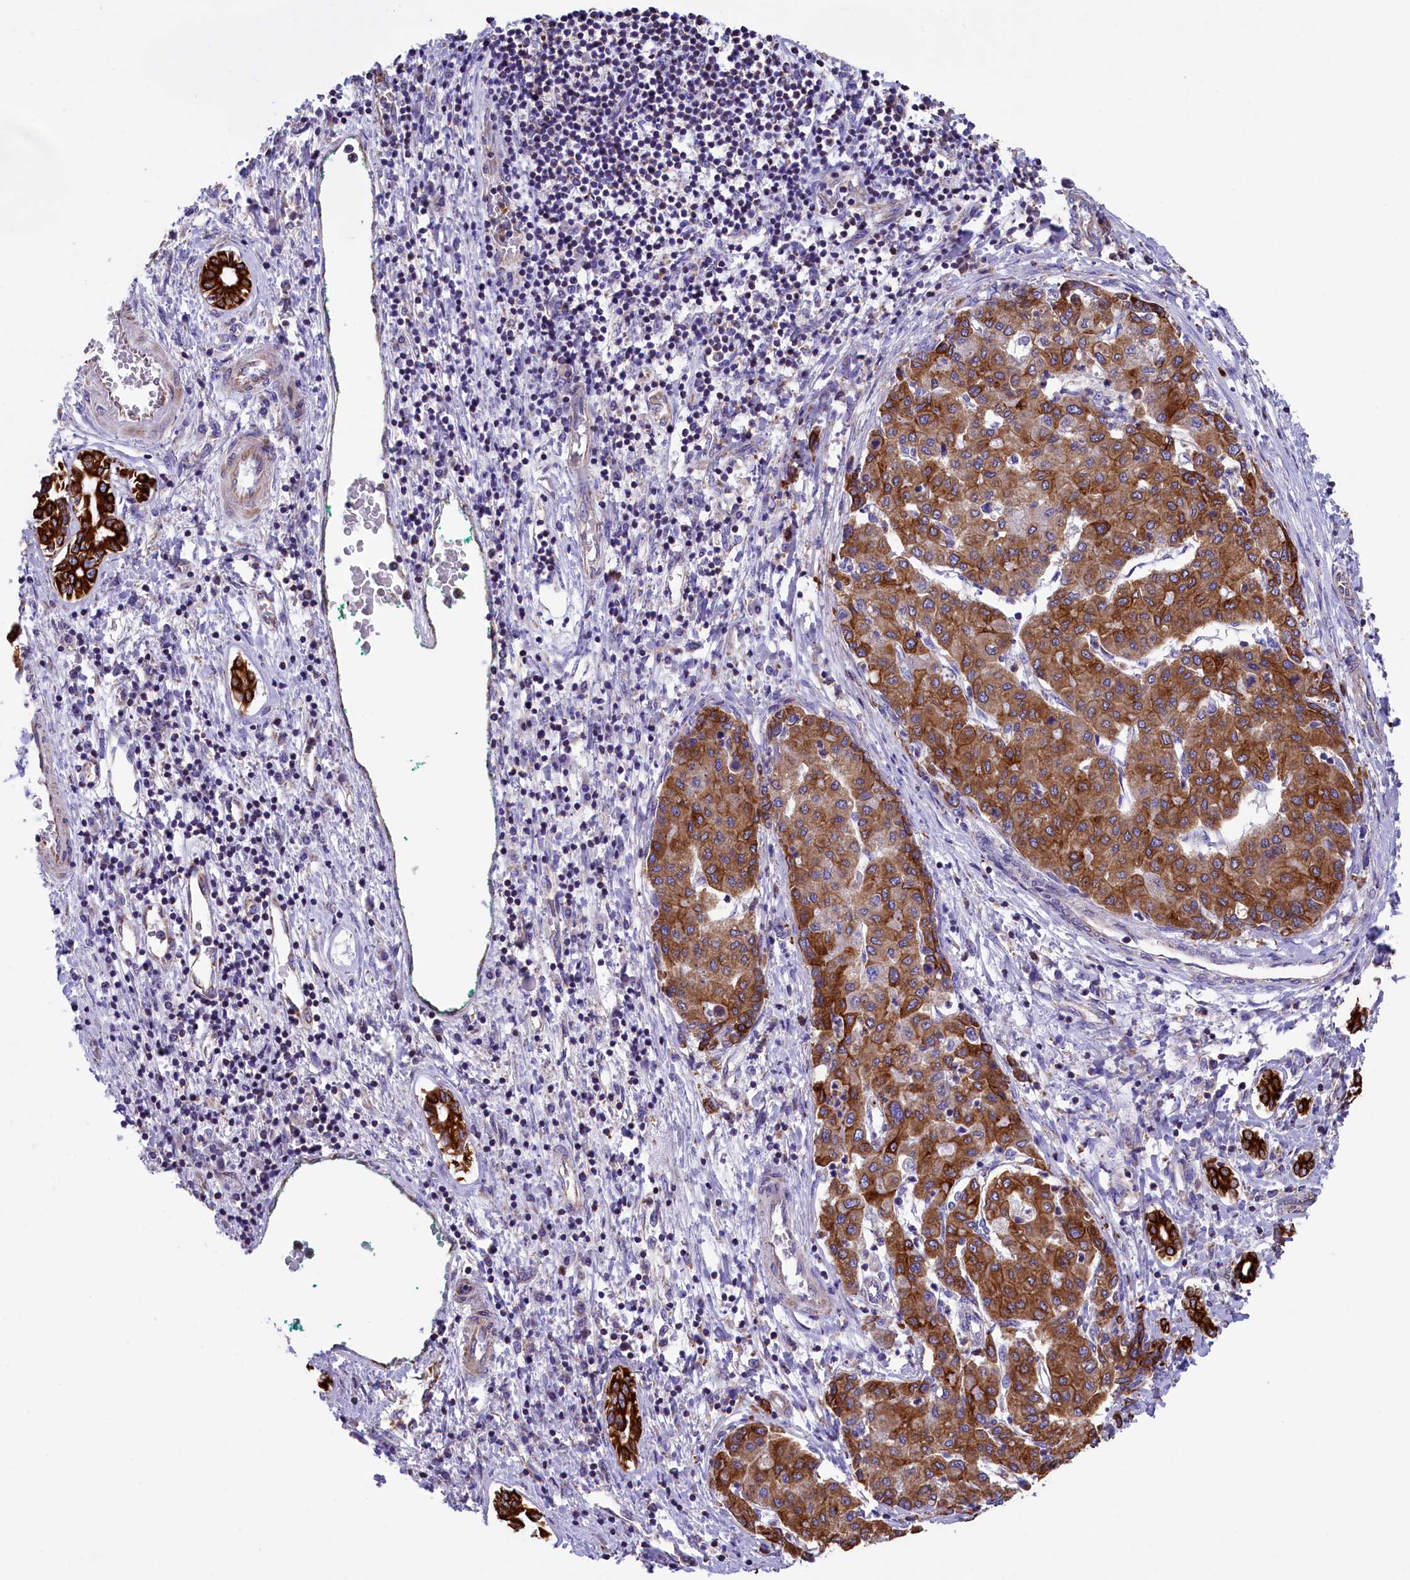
{"staining": {"intensity": "moderate", "quantity": ">75%", "location": "cytoplasmic/membranous"}, "tissue": "liver cancer", "cell_type": "Tumor cells", "image_type": "cancer", "snomed": [{"axis": "morphology", "description": "Carcinoma, Hepatocellular, NOS"}, {"axis": "topography", "description": "Liver"}], "caption": "Liver cancer was stained to show a protein in brown. There is medium levels of moderate cytoplasmic/membranous staining in about >75% of tumor cells.", "gene": "GATB", "patient": {"sex": "male", "age": 65}}